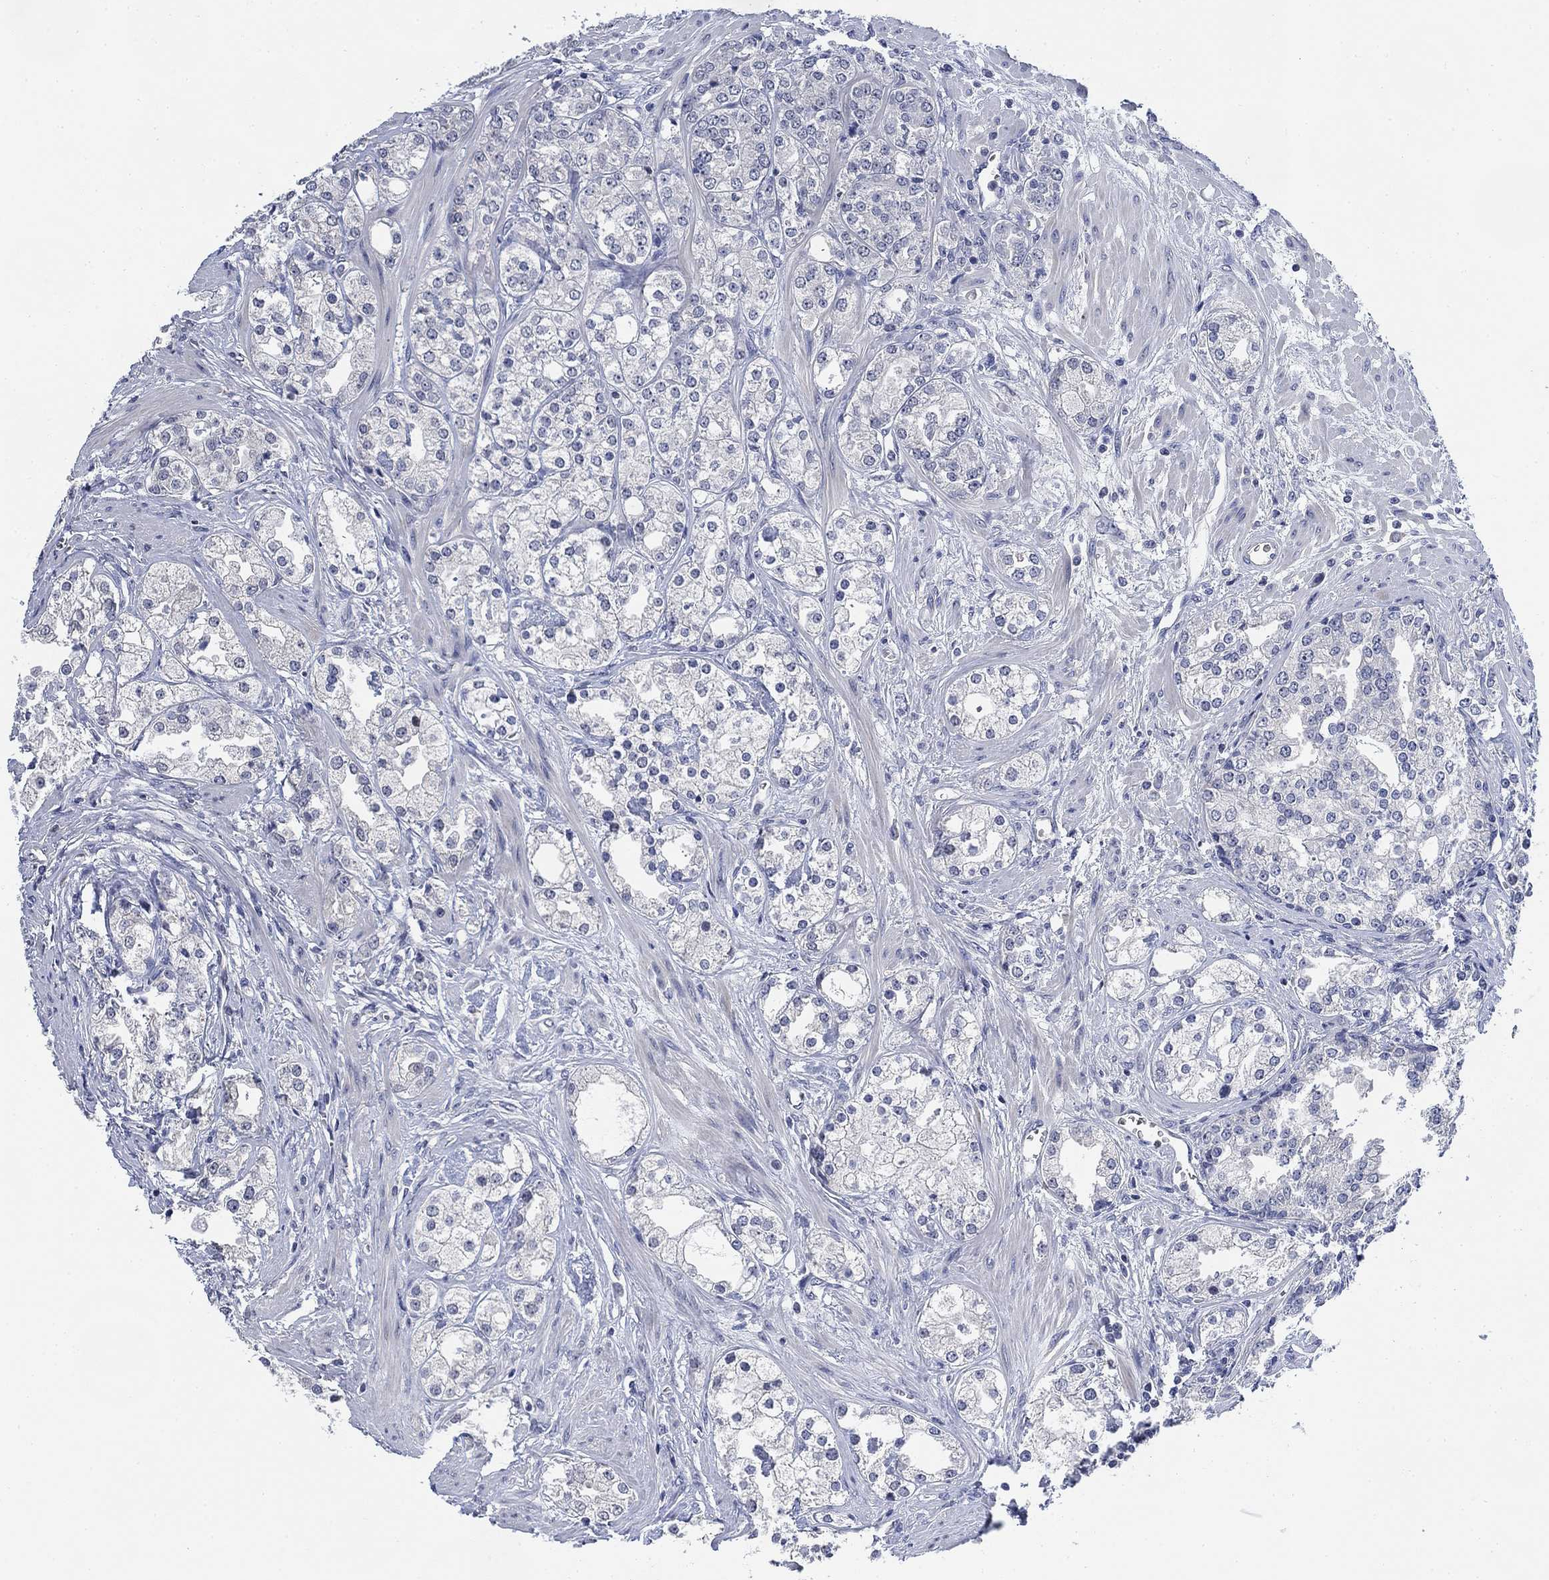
{"staining": {"intensity": "negative", "quantity": "none", "location": "none"}, "tissue": "prostate cancer", "cell_type": "Tumor cells", "image_type": "cancer", "snomed": [{"axis": "morphology", "description": "Adenocarcinoma, NOS"}, {"axis": "topography", "description": "Prostate and seminal vesicle, NOS"}, {"axis": "topography", "description": "Prostate"}], "caption": "This is a photomicrograph of immunohistochemistry (IHC) staining of prostate adenocarcinoma, which shows no staining in tumor cells. The staining is performed using DAB brown chromogen with nuclei counter-stained in using hematoxylin.", "gene": "DAZL", "patient": {"sex": "male", "age": 62}}